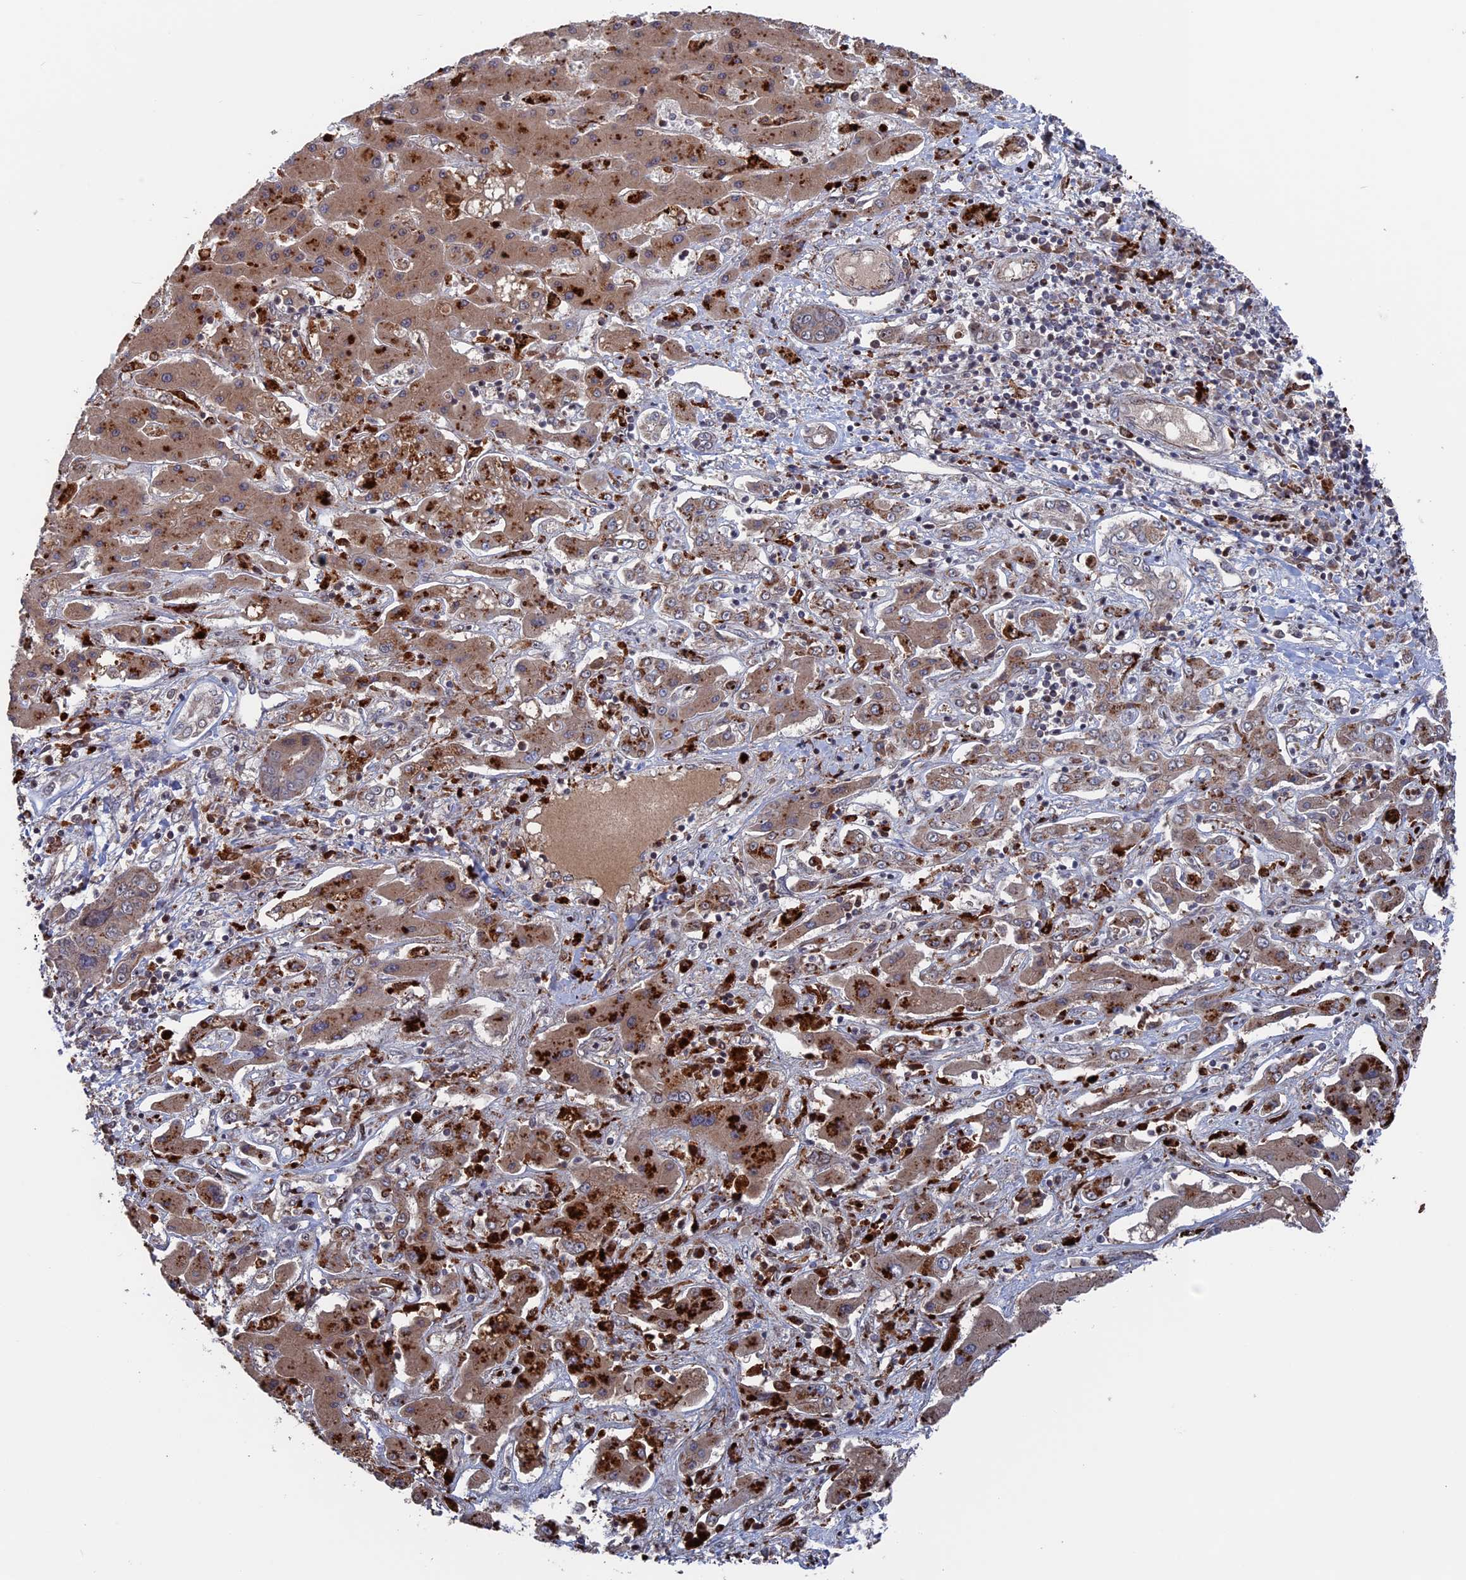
{"staining": {"intensity": "moderate", "quantity": "25%-75%", "location": "cytoplasmic/membranous"}, "tissue": "liver cancer", "cell_type": "Tumor cells", "image_type": "cancer", "snomed": [{"axis": "morphology", "description": "Cholangiocarcinoma"}, {"axis": "topography", "description": "Liver"}], "caption": "An image of human cholangiocarcinoma (liver) stained for a protein exhibits moderate cytoplasmic/membranous brown staining in tumor cells.", "gene": "PLA2G15", "patient": {"sex": "male", "age": 67}}